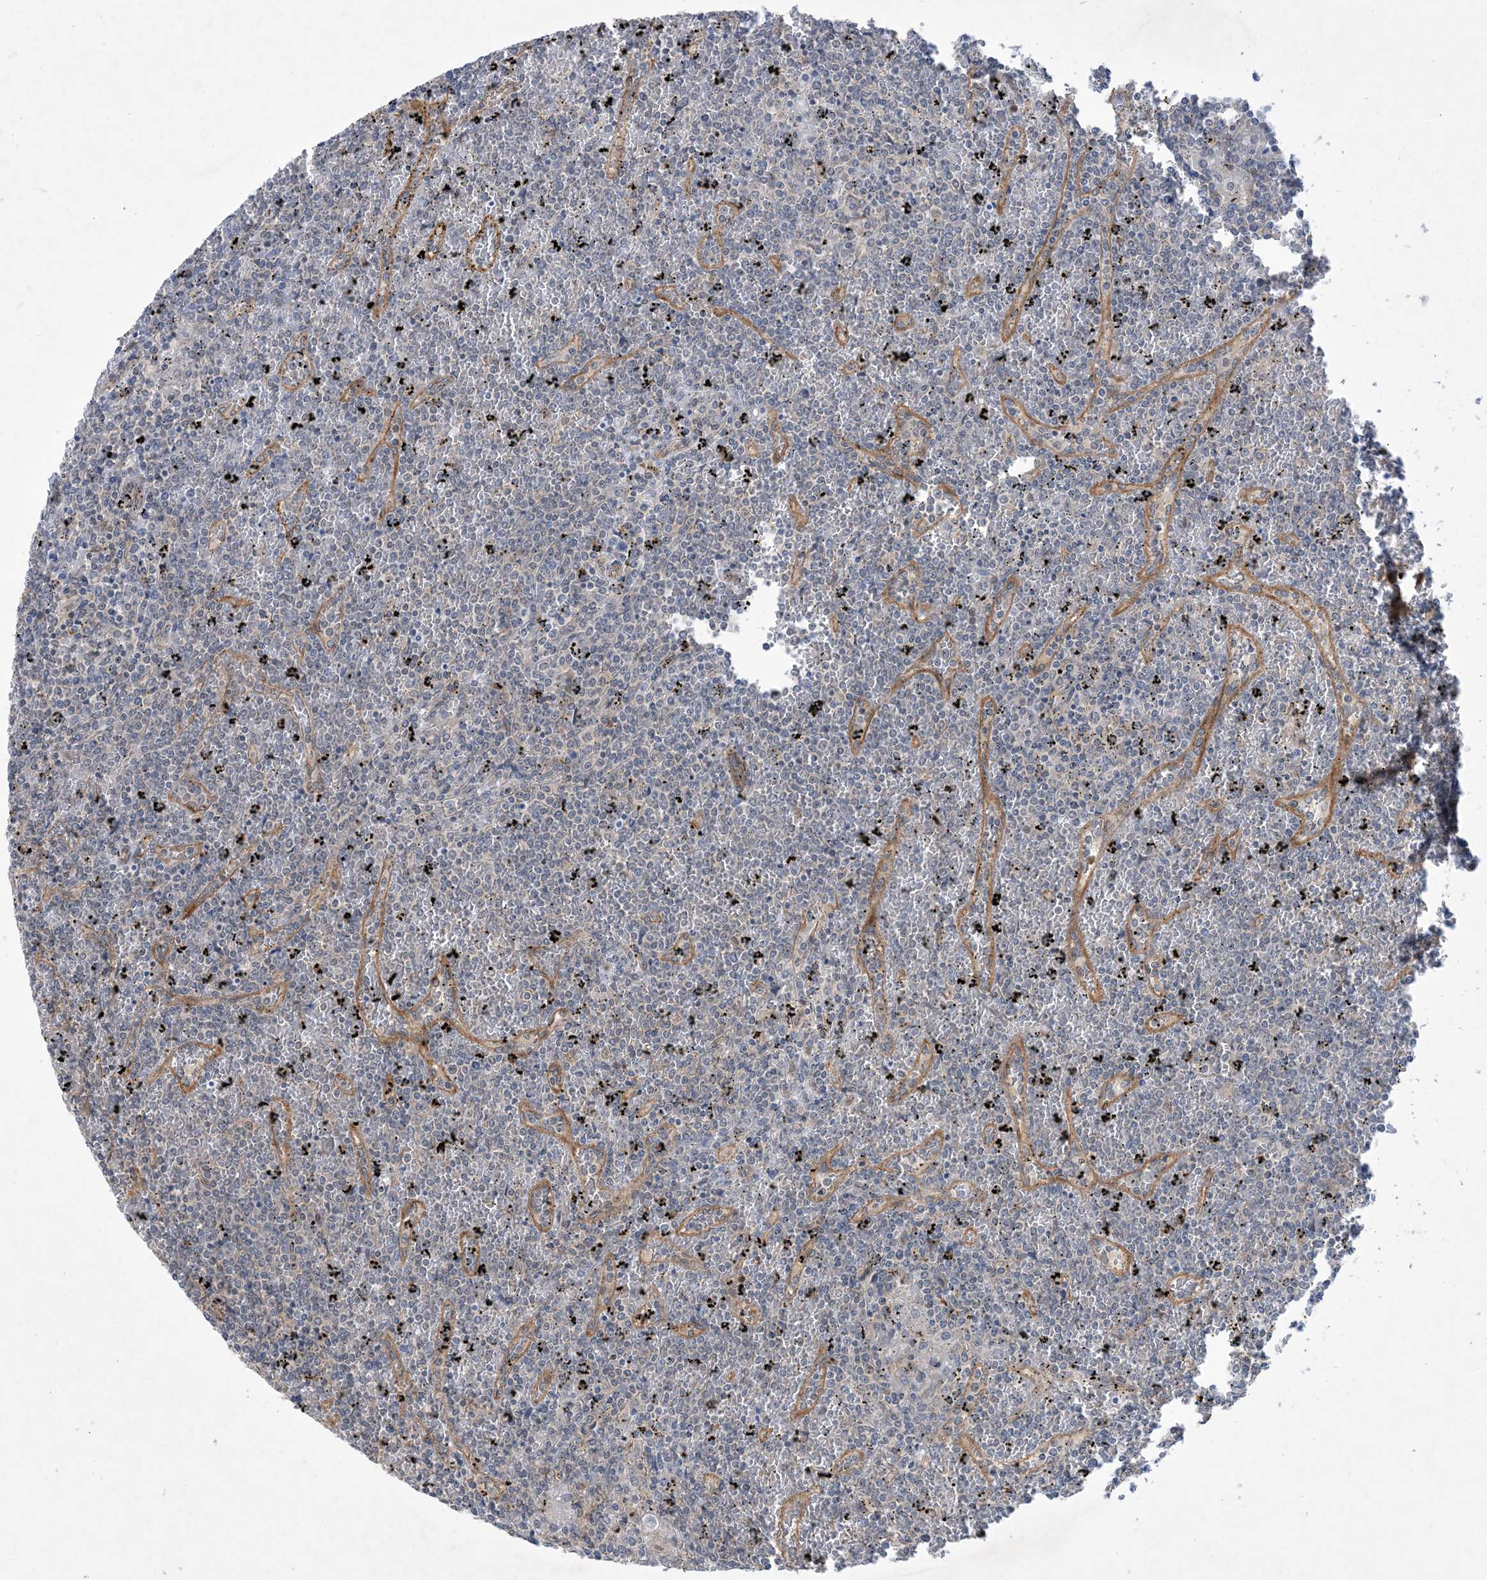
{"staining": {"intensity": "negative", "quantity": "none", "location": "none"}, "tissue": "lymphoma", "cell_type": "Tumor cells", "image_type": "cancer", "snomed": [{"axis": "morphology", "description": "Malignant lymphoma, non-Hodgkin's type, Low grade"}, {"axis": "topography", "description": "Spleen"}], "caption": "The histopathology image exhibits no significant expression in tumor cells of low-grade malignant lymphoma, non-Hodgkin's type. (DAB (3,3'-diaminobenzidine) IHC with hematoxylin counter stain).", "gene": "EHBP1", "patient": {"sex": "female", "age": 19}}